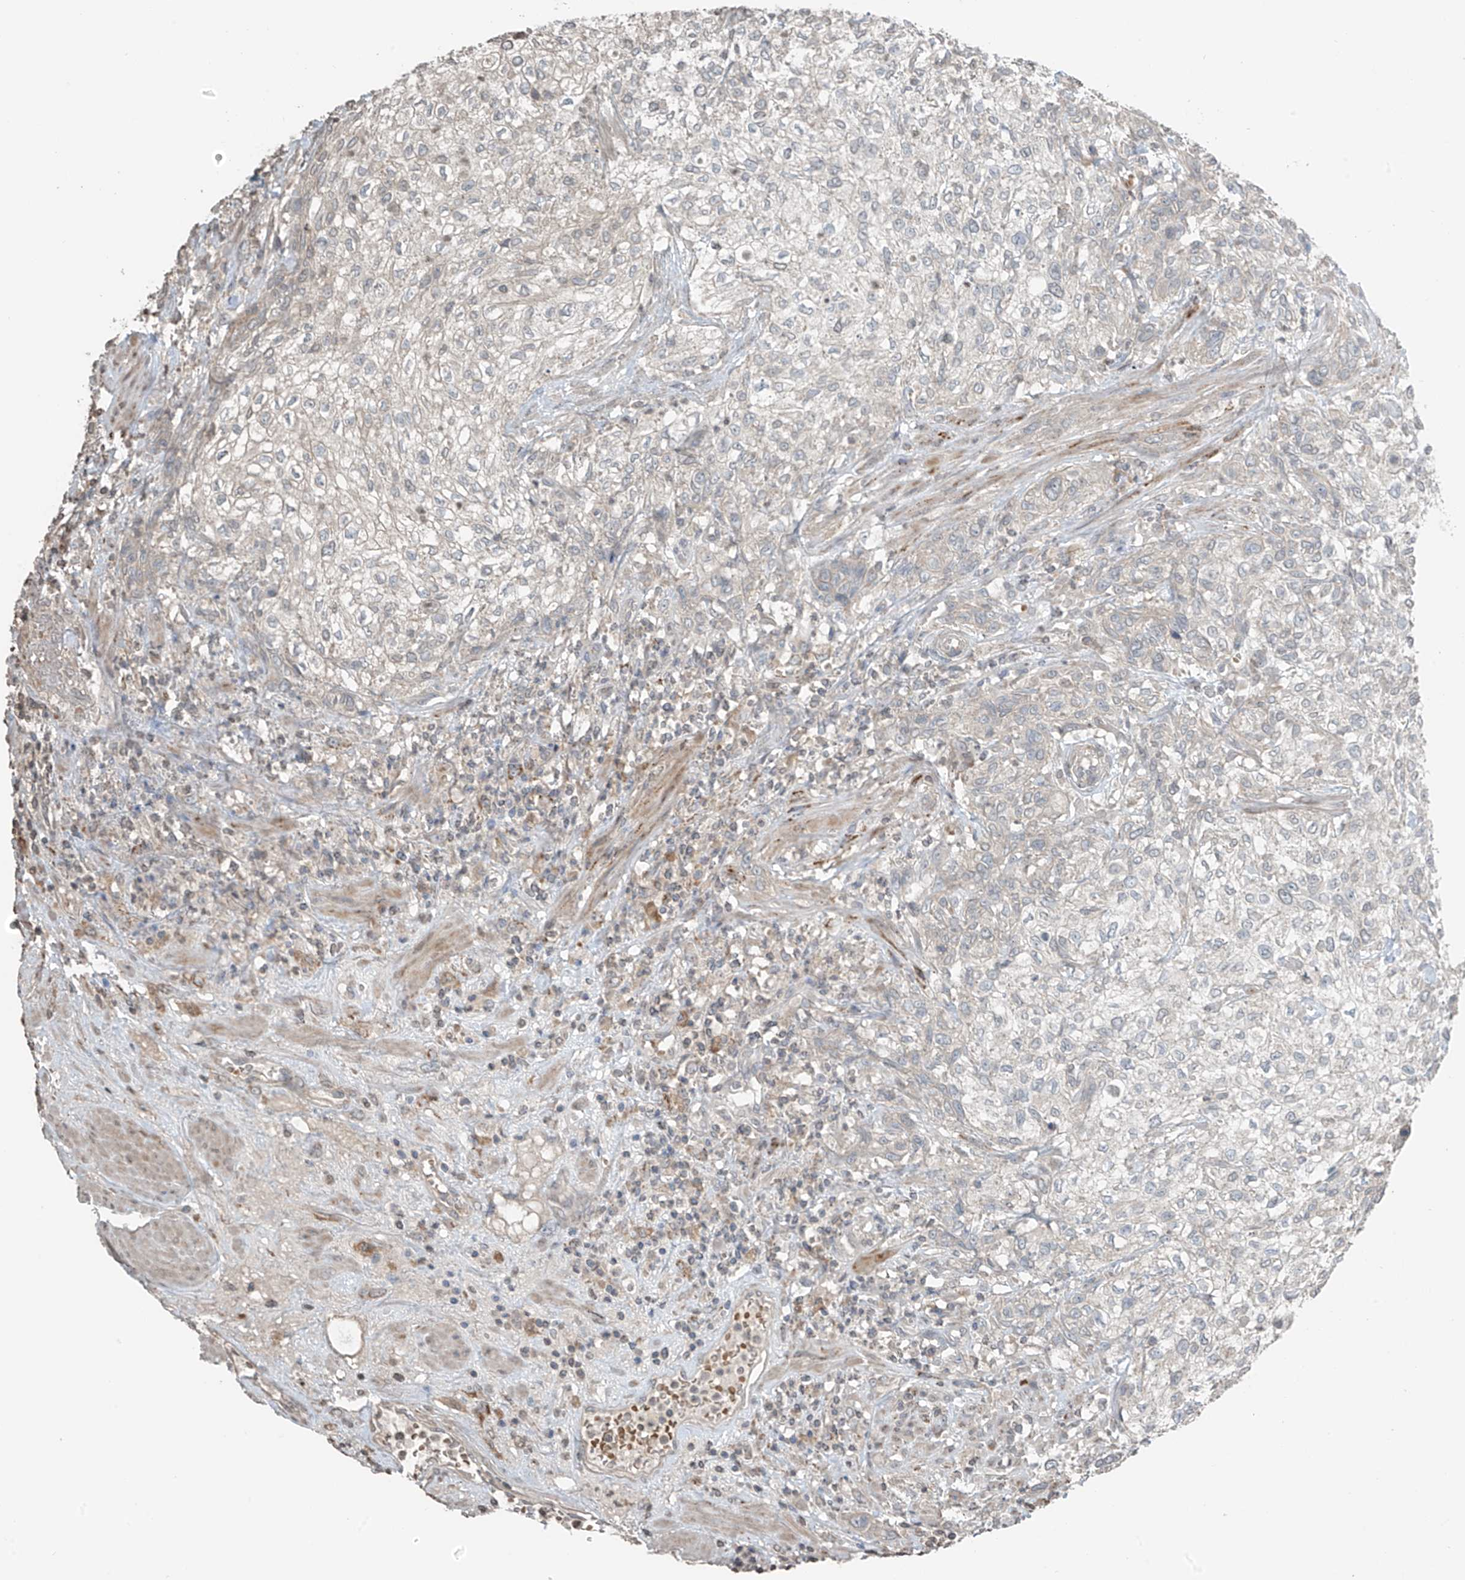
{"staining": {"intensity": "negative", "quantity": "none", "location": "none"}, "tissue": "urothelial cancer", "cell_type": "Tumor cells", "image_type": "cancer", "snomed": [{"axis": "morphology", "description": "Urothelial carcinoma, High grade"}, {"axis": "topography", "description": "Urinary bladder"}], "caption": "An immunohistochemistry (IHC) histopathology image of high-grade urothelial carcinoma is shown. There is no staining in tumor cells of high-grade urothelial carcinoma.", "gene": "HOXA11", "patient": {"sex": "male", "age": 35}}